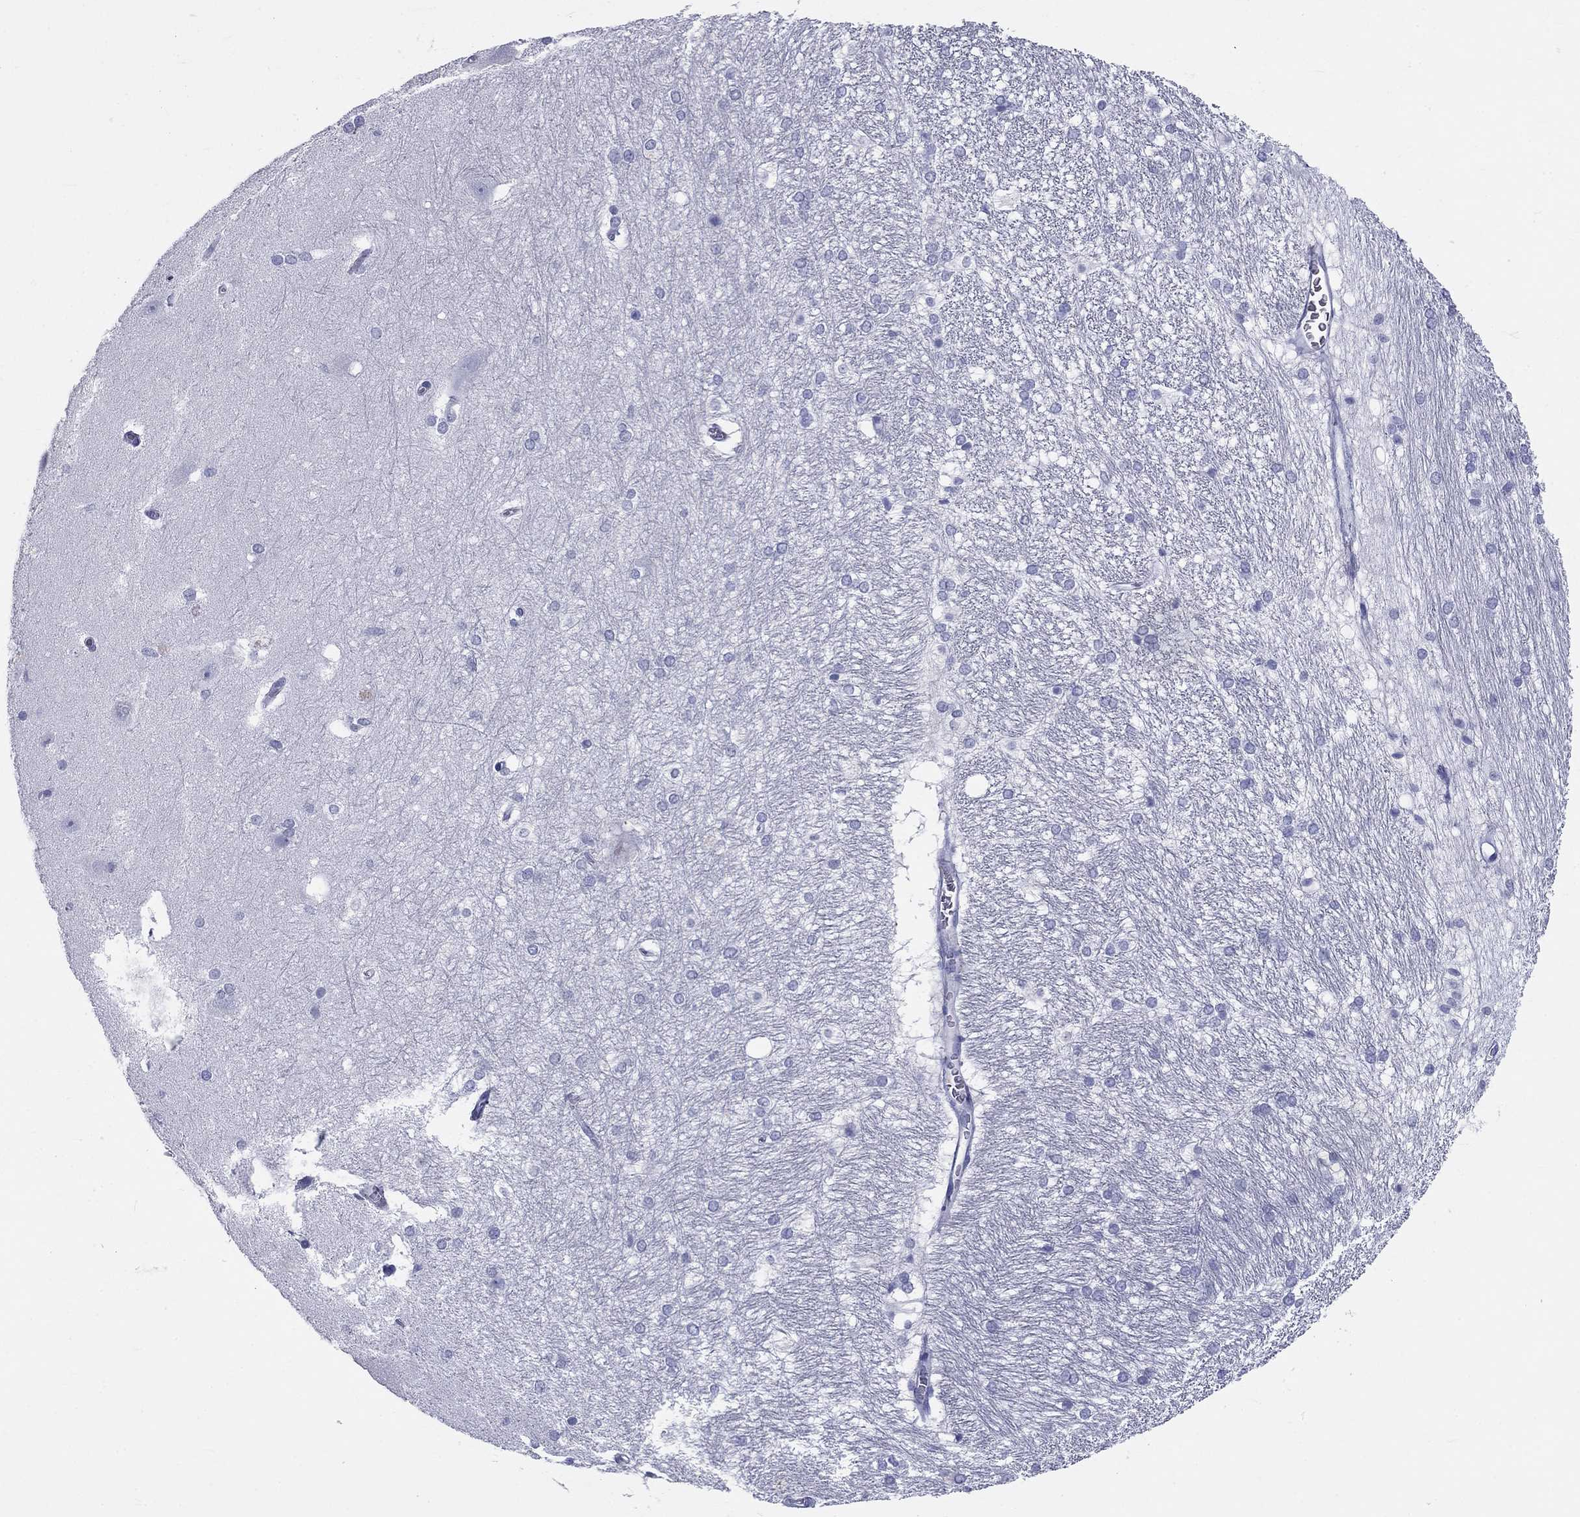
{"staining": {"intensity": "negative", "quantity": "none", "location": "none"}, "tissue": "hippocampus", "cell_type": "Glial cells", "image_type": "normal", "snomed": [{"axis": "morphology", "description": "Normal tissue, NOS"}, {"axis": "topography", "description": "Cerebral cortex"}, {"axis": "topography", "description": "Hippocampus"}], "caption": "Protein analysis of unremarkable hippocampus reveals no significant positivity in glial cells. (Stains: DAB (3,3'-diaminobenzidine) IHC with hematoxylin counter stain, Microscopy: brightfield microscopy at high magnification).", "gene": "DNALI1", "patient": {"sex": "female", "age": 19}}